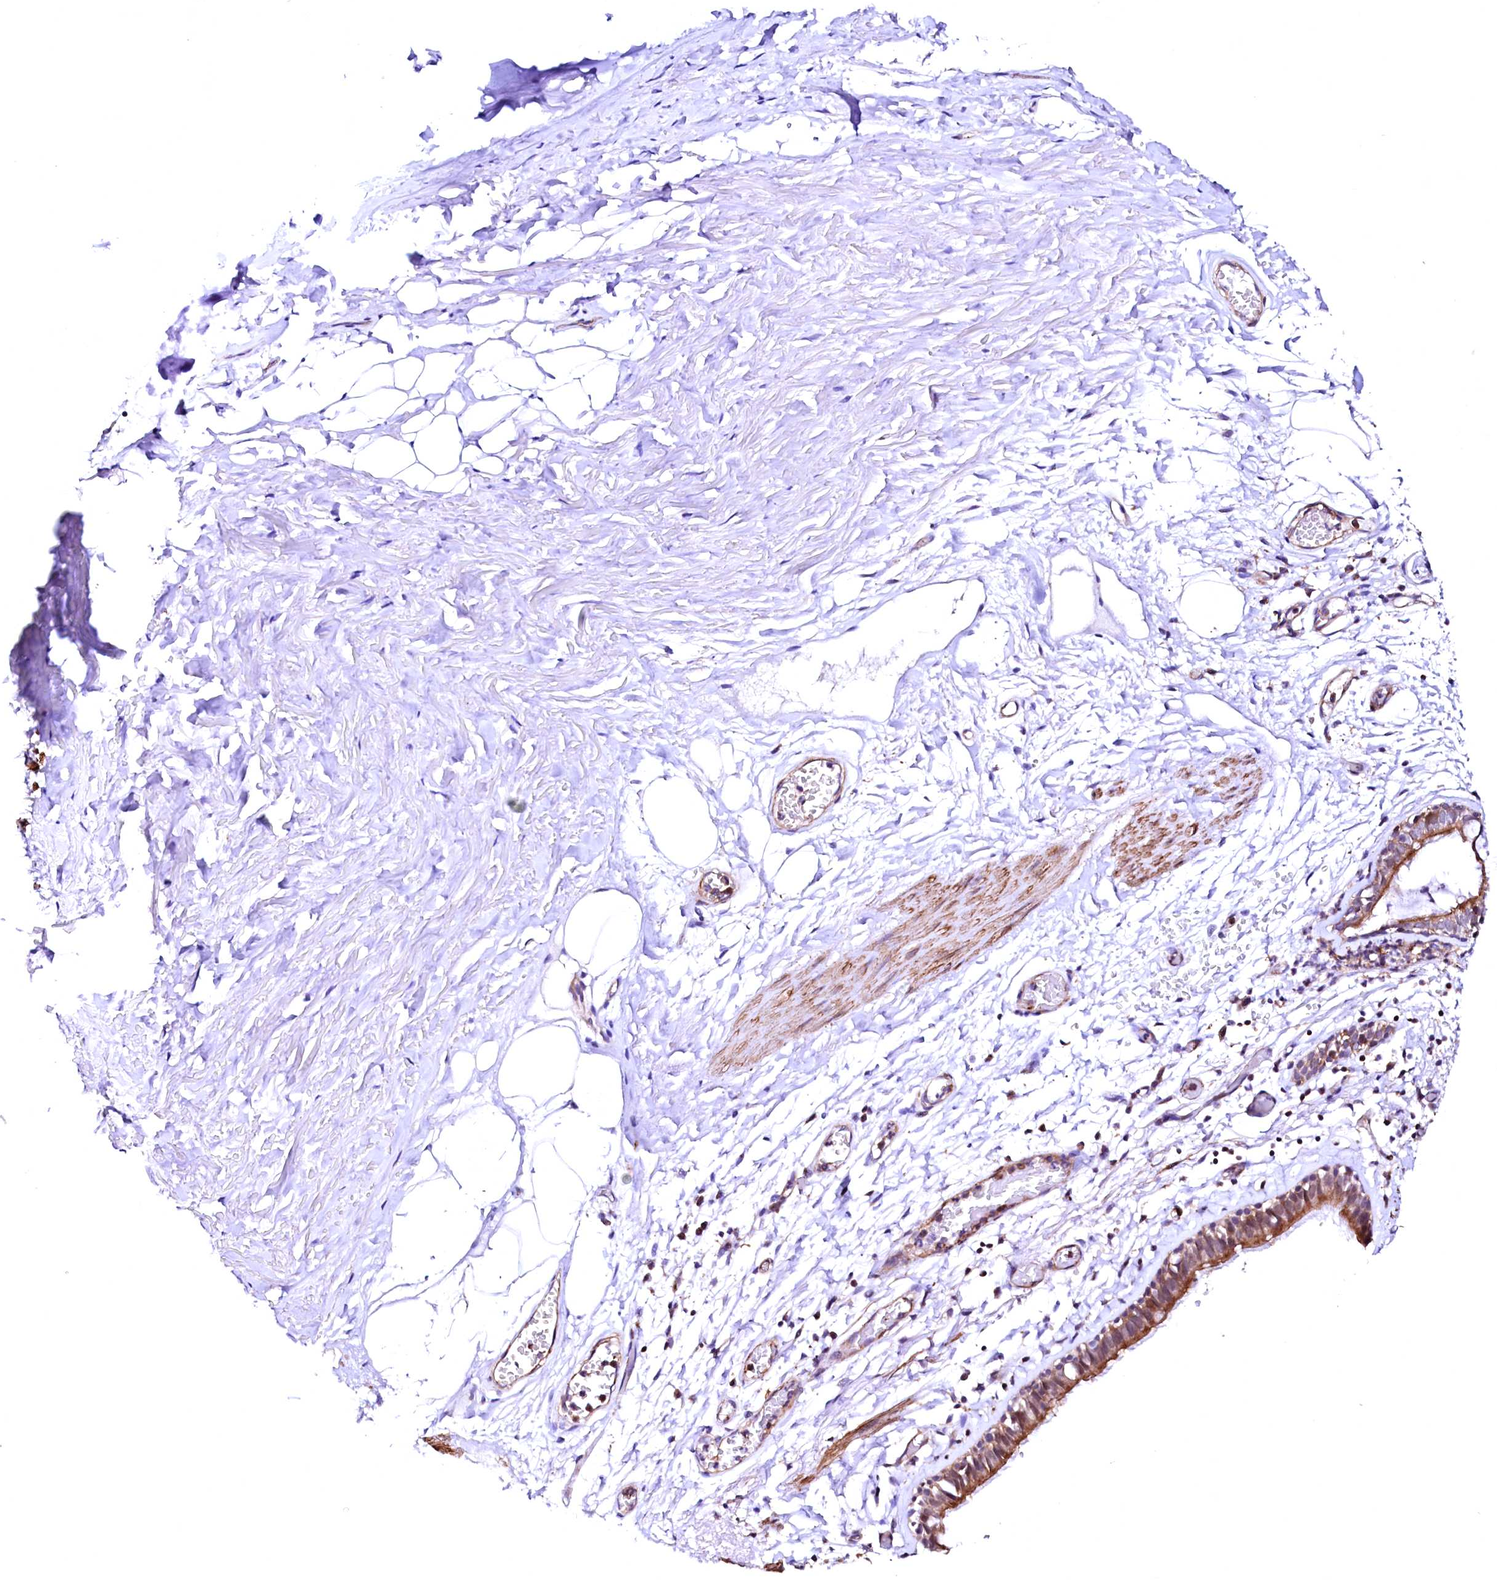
{"staining": {"intensity": "strong", "quantity": ">75%", "location": "cytoplasmic/membranous"}, "tissue": "bronchus", "cell_type": "Respiratory epithelial cells", "image_type": "normal", "snomed": [{"axis": "morphology", "description": "Normal tissue, NOS"}, {"axis": "topography", "description": "Bronchus"}, {"axis": "topography", "description": "Lung"}], "caption": "High-power microscopy captured an IHC image of unremarkable bronchus, revealing strong cytoplasmic/membranous staining in about >75% of respiratory epithelial cells.", "gene": "GPR176", "patient": {"sex": "male", "age": 56}}